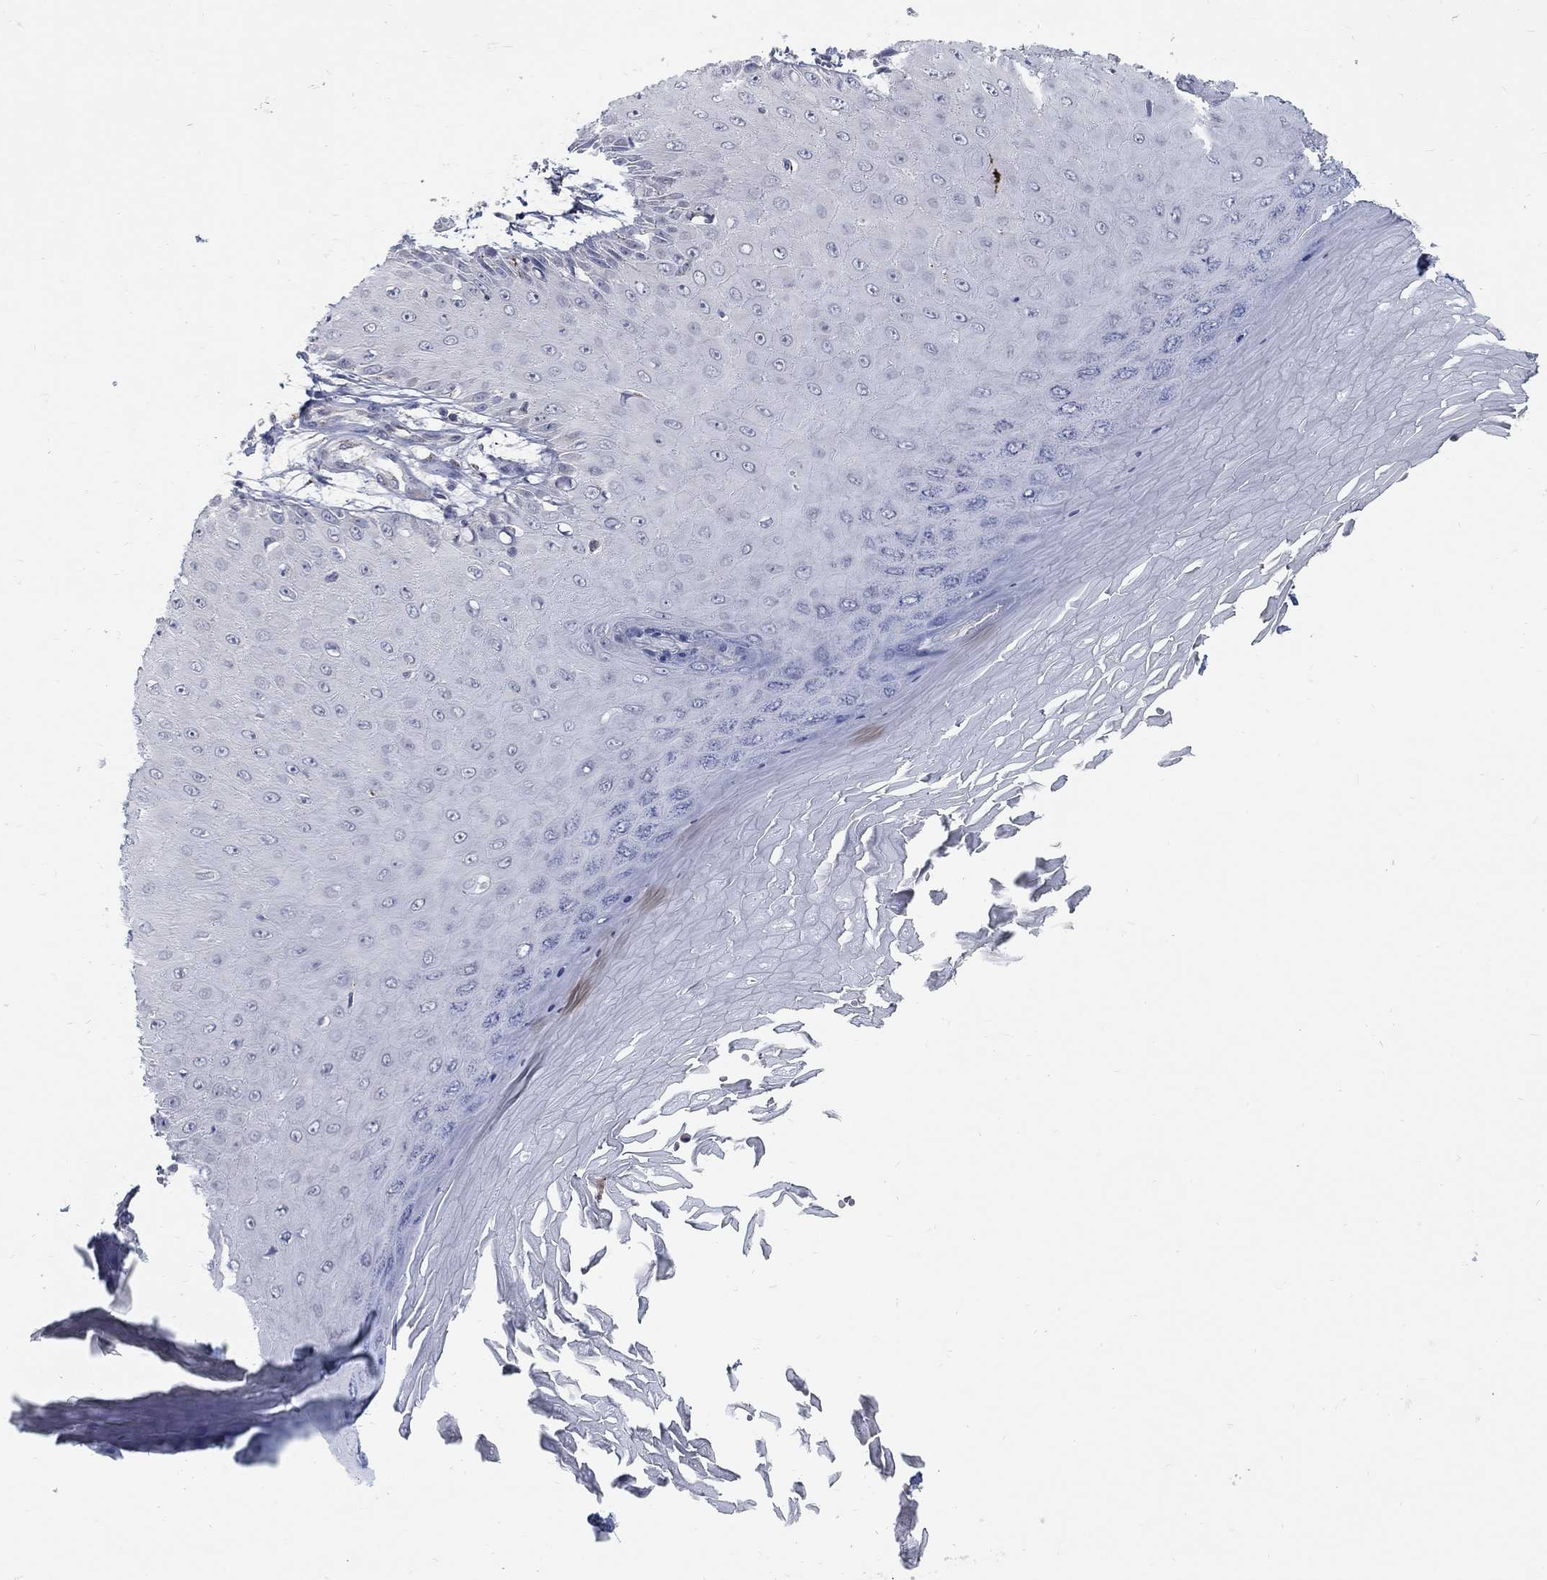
{"staining": {"intensity": "negative", "quantity": "none", "location": "none"}, "tissue": "skin cancer", "cell_type": "Tumor cells", "image_type": "cancer", "snomed": [{"axis": "morphology", "description": "Inflammation, NOS"}, {"axis": "morphology", "description": "Squamous cell carcinoma, NOS"}, {"axis": "topography", "description": "Skin"}], "caption": "Human skin cancer (squamous cell carcinoma) stained for a protein using immunohistochemistry (IHC) demonstrates no expression in tumor cells.", "gene": "PANK3", "patient": {"sex": "male", "age": 70}}